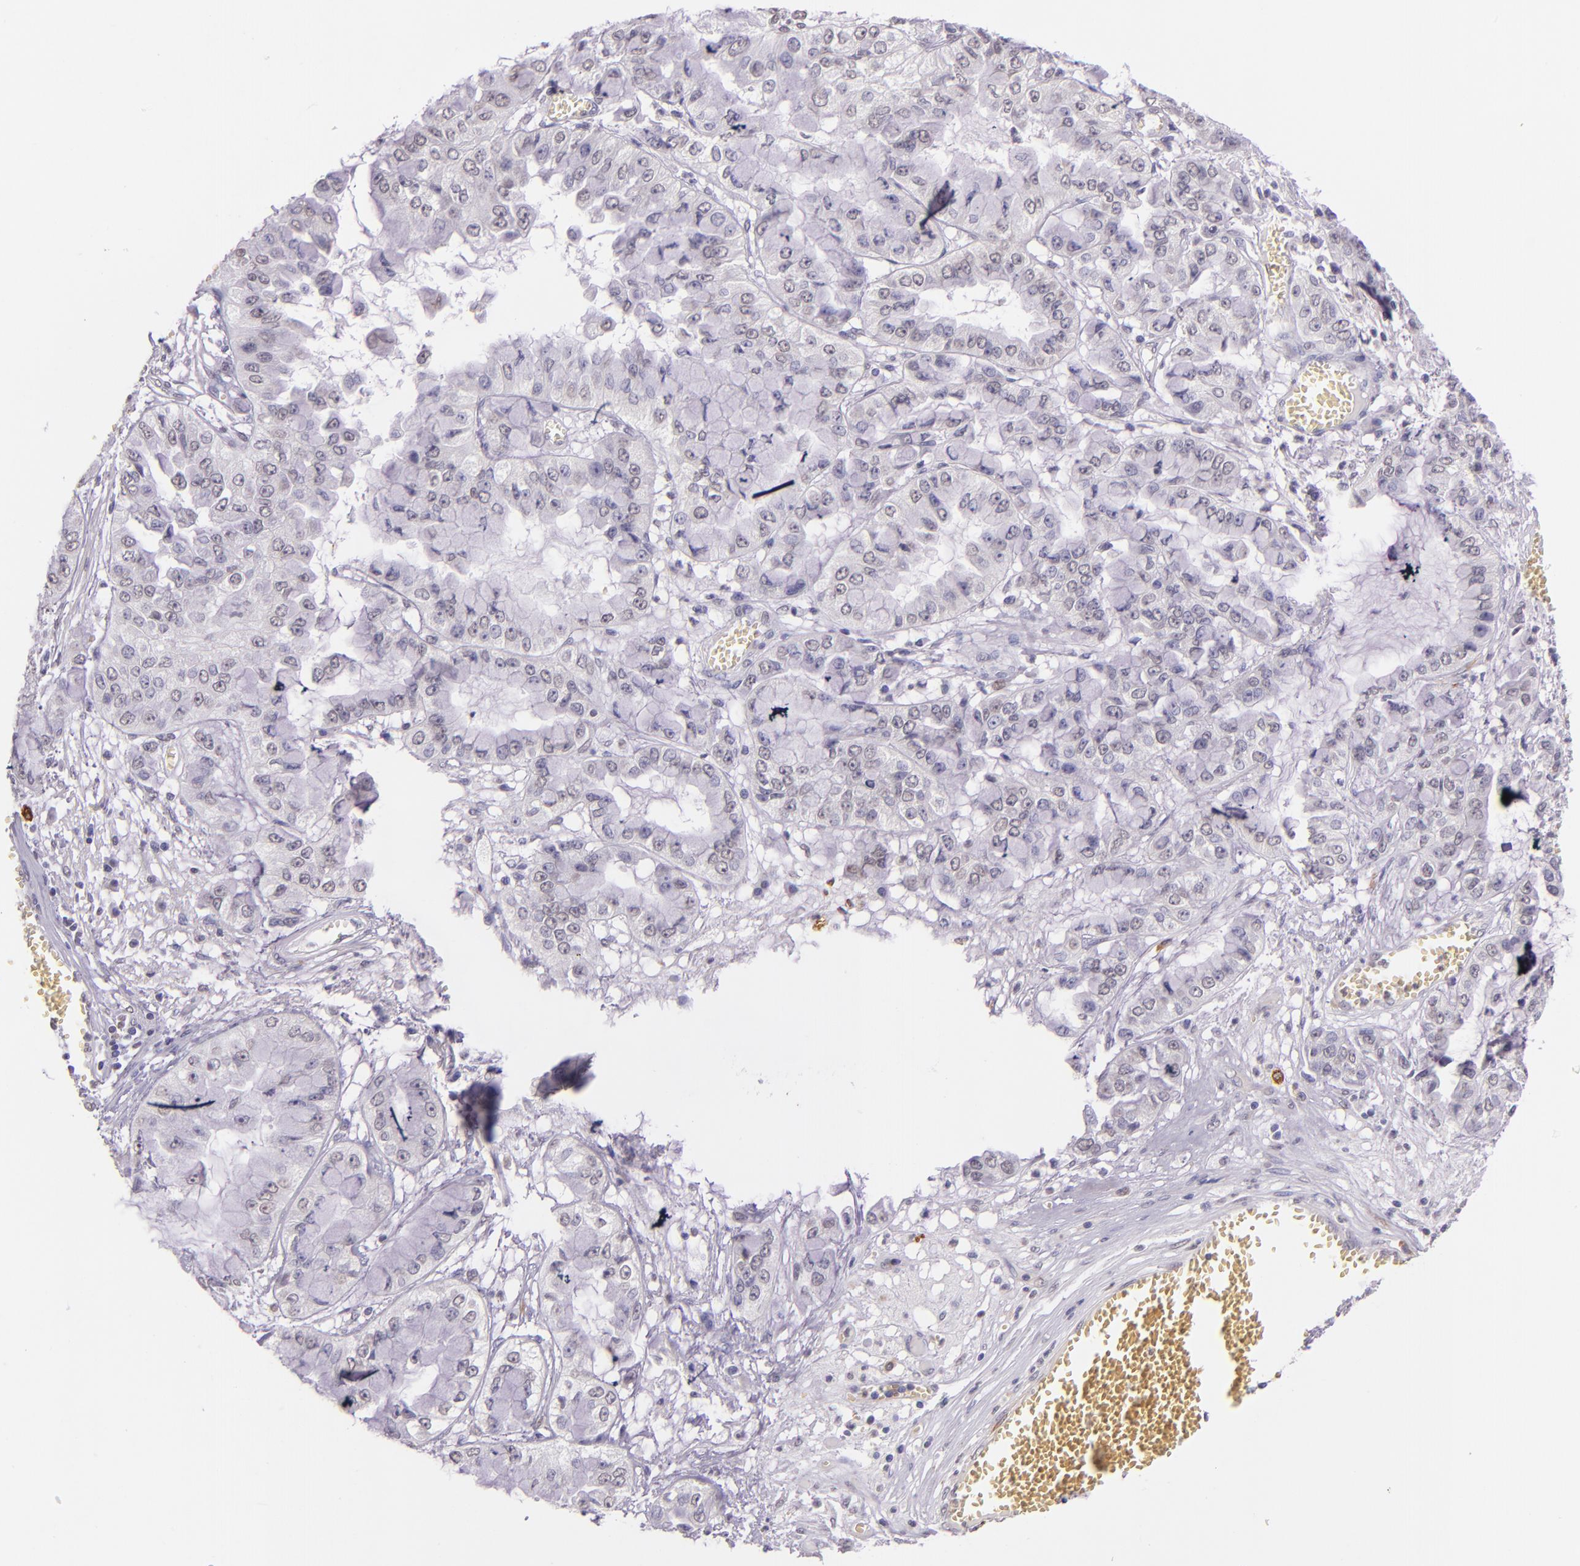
{"staining": {"intensity": "negative", "quantity": "none", "location": "none"}, "tissue": "liver cancer", "cell_type": "Tumor cells", "image_type": "cancer", "snomed": [{"axis": "morphology", "description": "Cholangiocarcinoma"}, {"axis": "topography", "description": "Liver"}], "caption": "The micrograph reveals no significant positivity in tumor cells of liver cholangiocarcinoma.", "gene": "RTN1", "patient": {"sex": "female", "age": 79}}